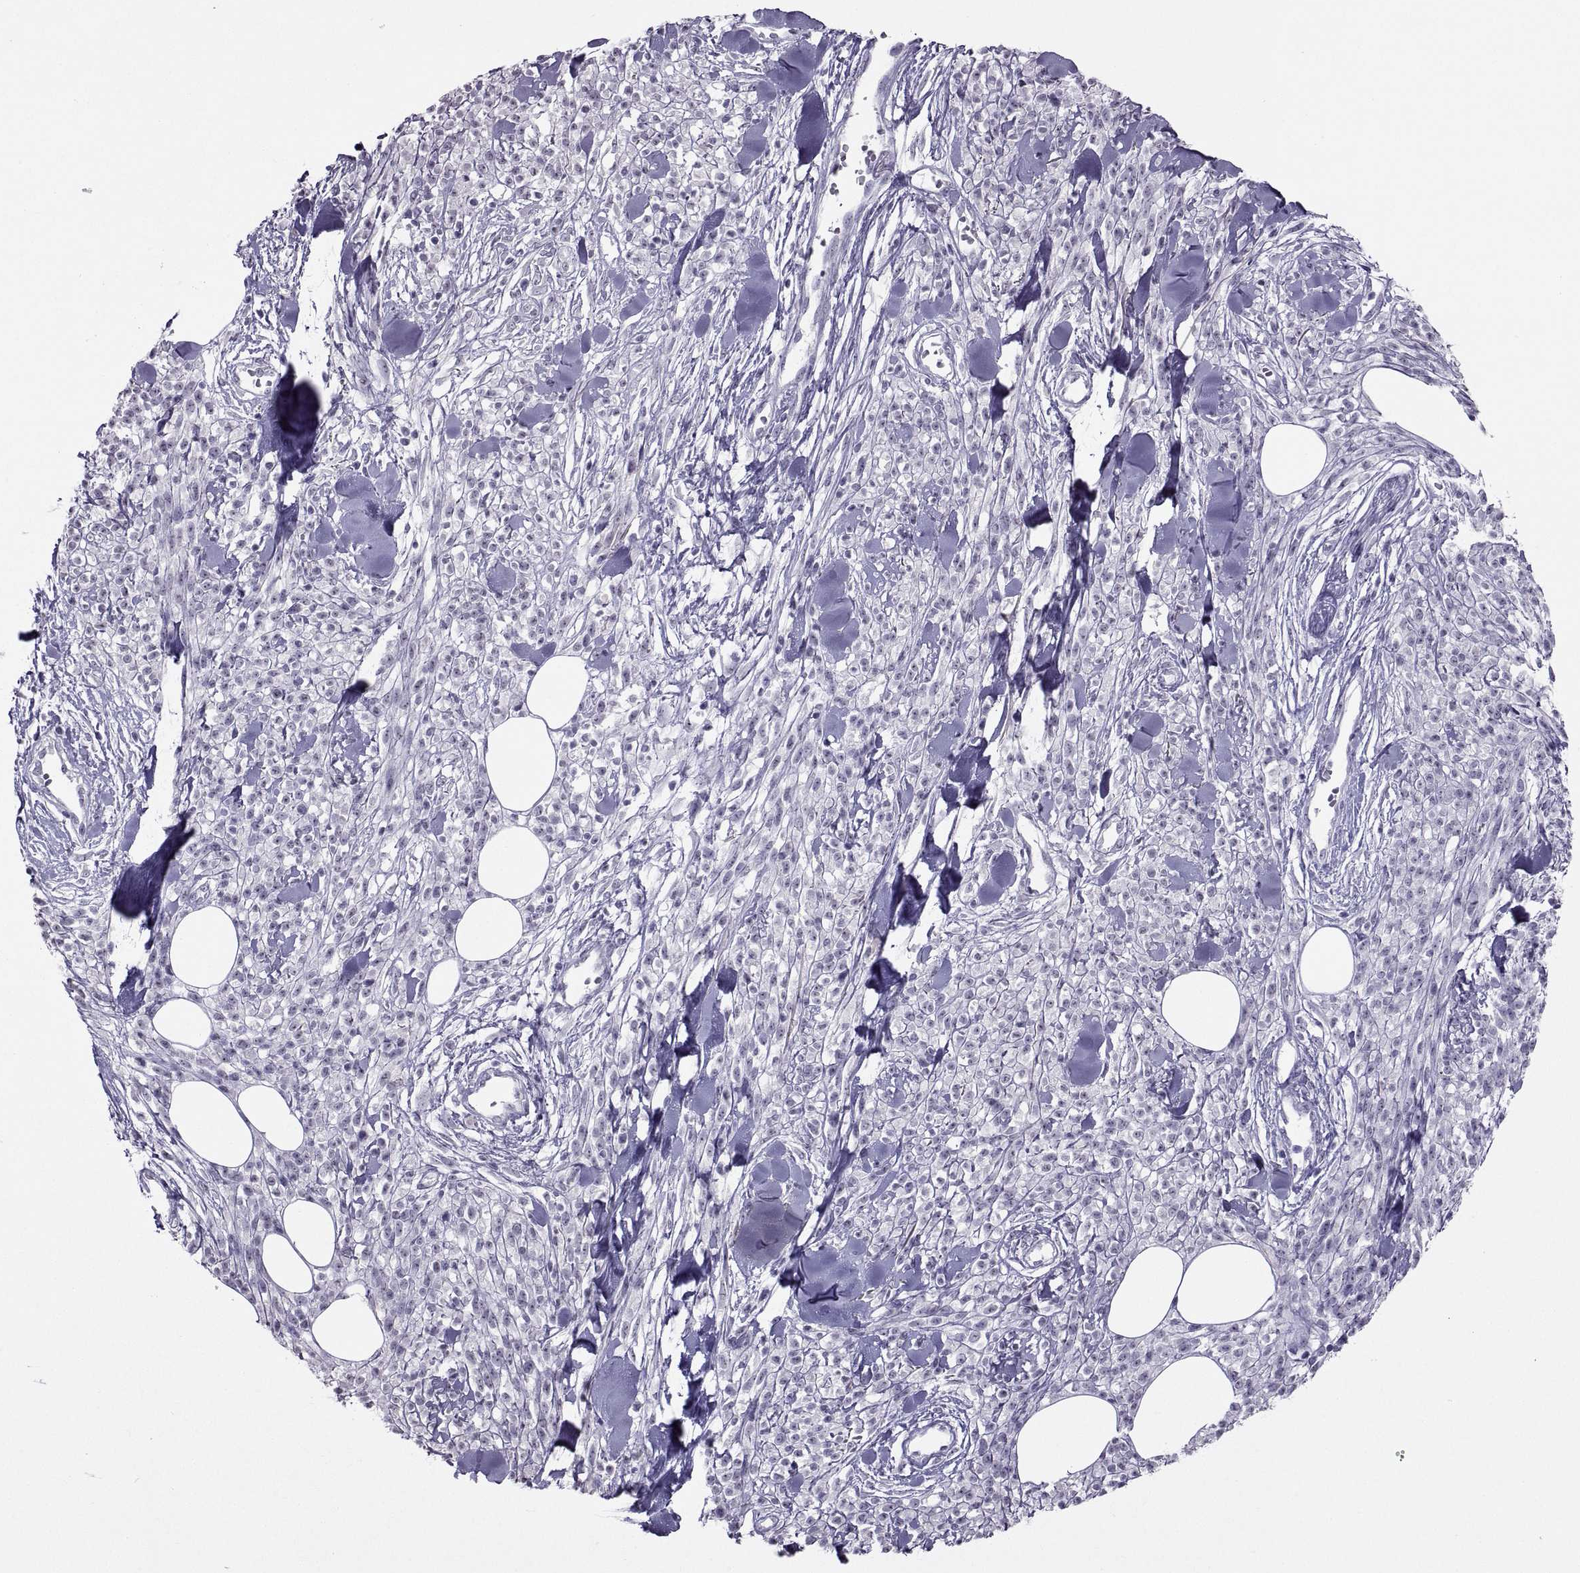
{"staining": {"intensity": "negative", "quantity": "none", "location": "none"}, "tissue": "melanoma", "cell_type": "Tumor cells", "image_type": "cancer", "snomed": [{"axis": "morphology", "description": "Malignant melanoma, NOS"}, {"axis": "topography", "description": "Skin"}, {"axis": "topography", "description": "Skin of trunk"}], "caption": "A high-resolution image shows IHC staining of melanoma, which shows no significant expression in tumor cells.", "gene": "ASIC2", "patient": {"sex": "male", "age": 74}}